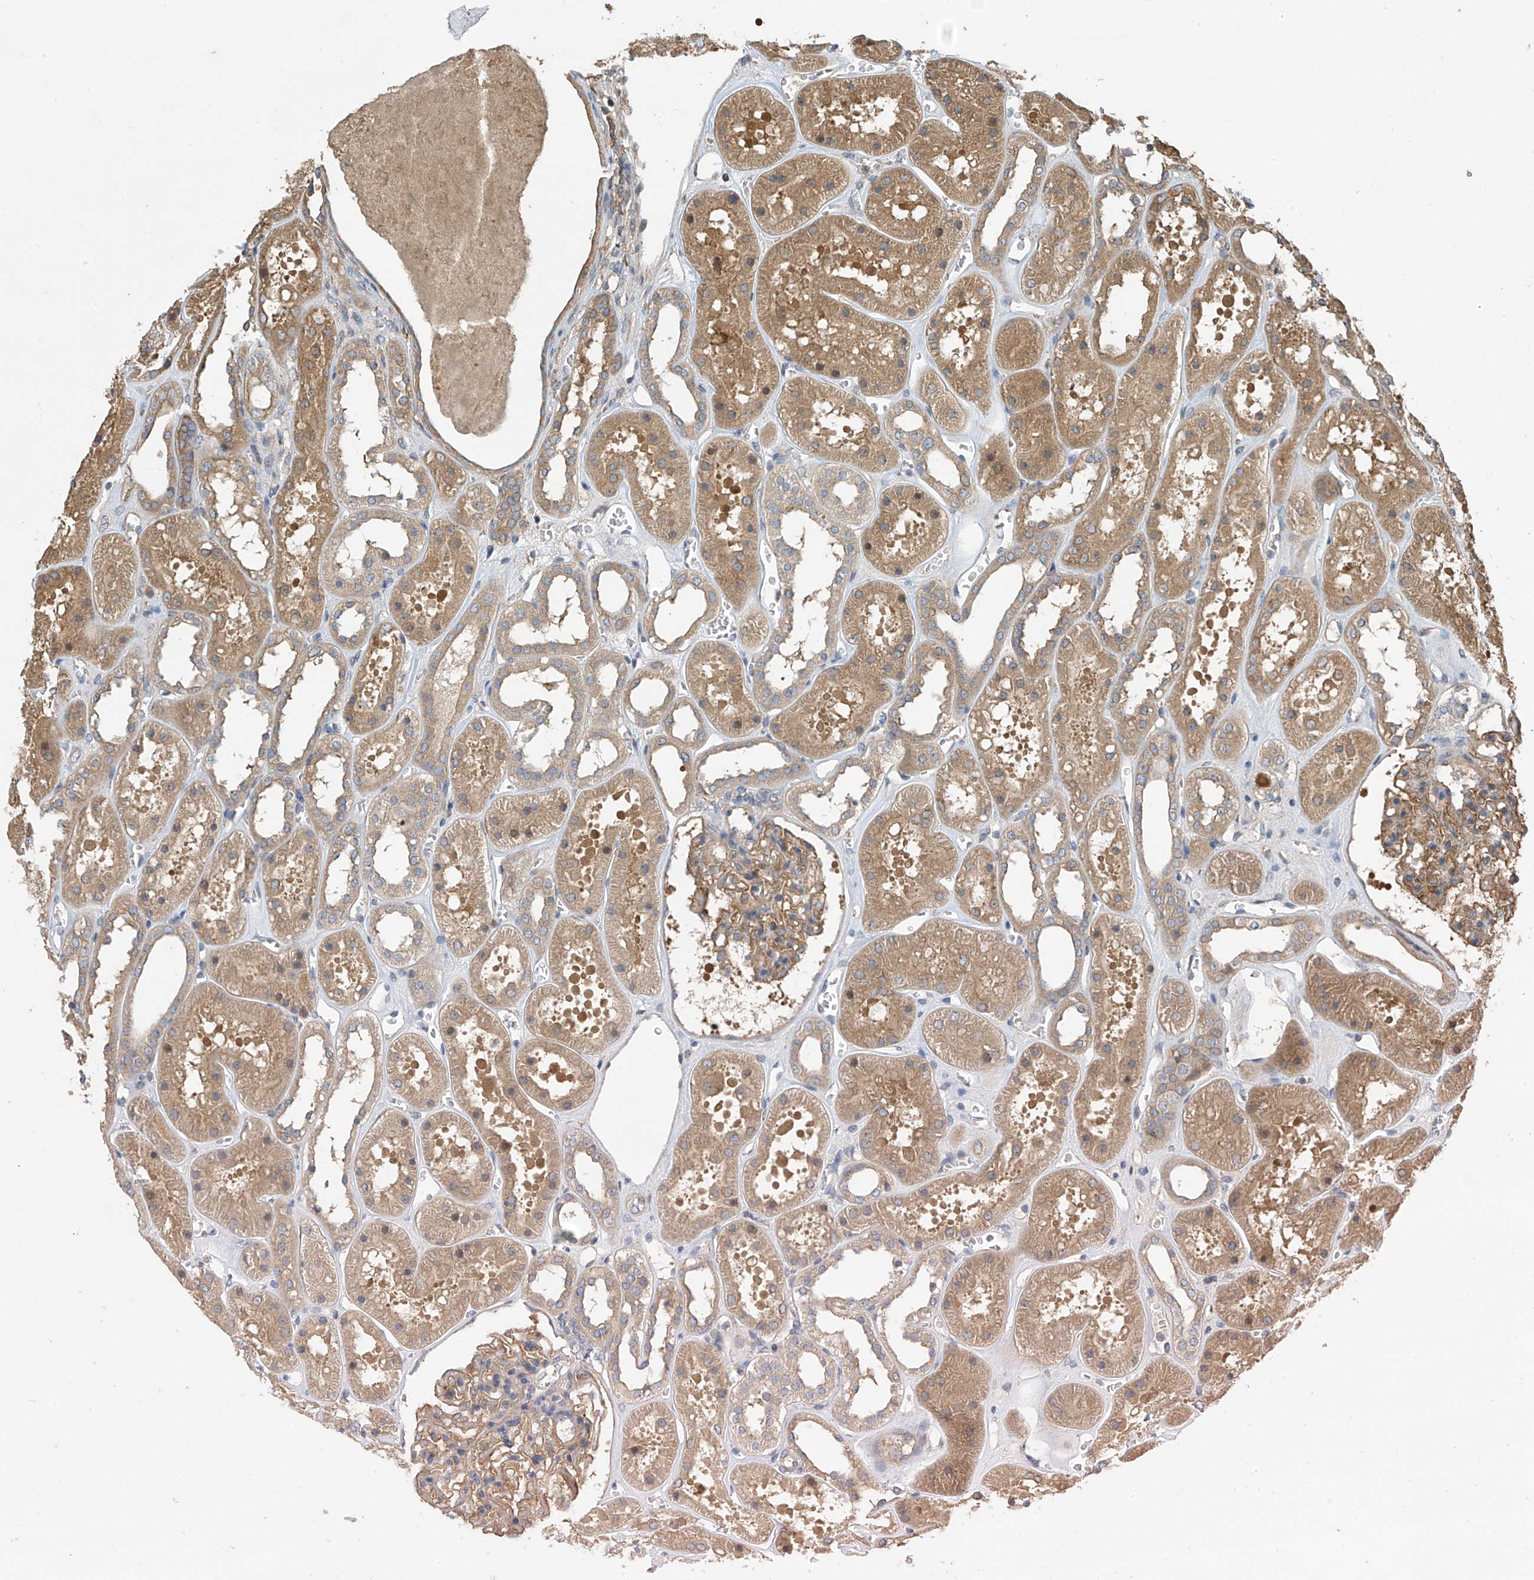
{"staining": {"intensity": "moderate", "quantity": "25%-75%", "location": "cytoplasmic/membranous"}, "tissue": "kidney", "cell_type": "Cells in glomeruli", "image_type": "normal", "snomed": [{"axis": "morphology", "description": "Normal tissue, NOS"}, {"axis": "topography", "description": "Kidney"}], "caption": "About 25%-75% of cells in glomeruli in normal kidney display moderate cytoplasmic/membranous protein staining as visualized by brown immunohistochemical staining.", "gene": "PHACTR4", "patient": {"sex": "female", "age": 41}}